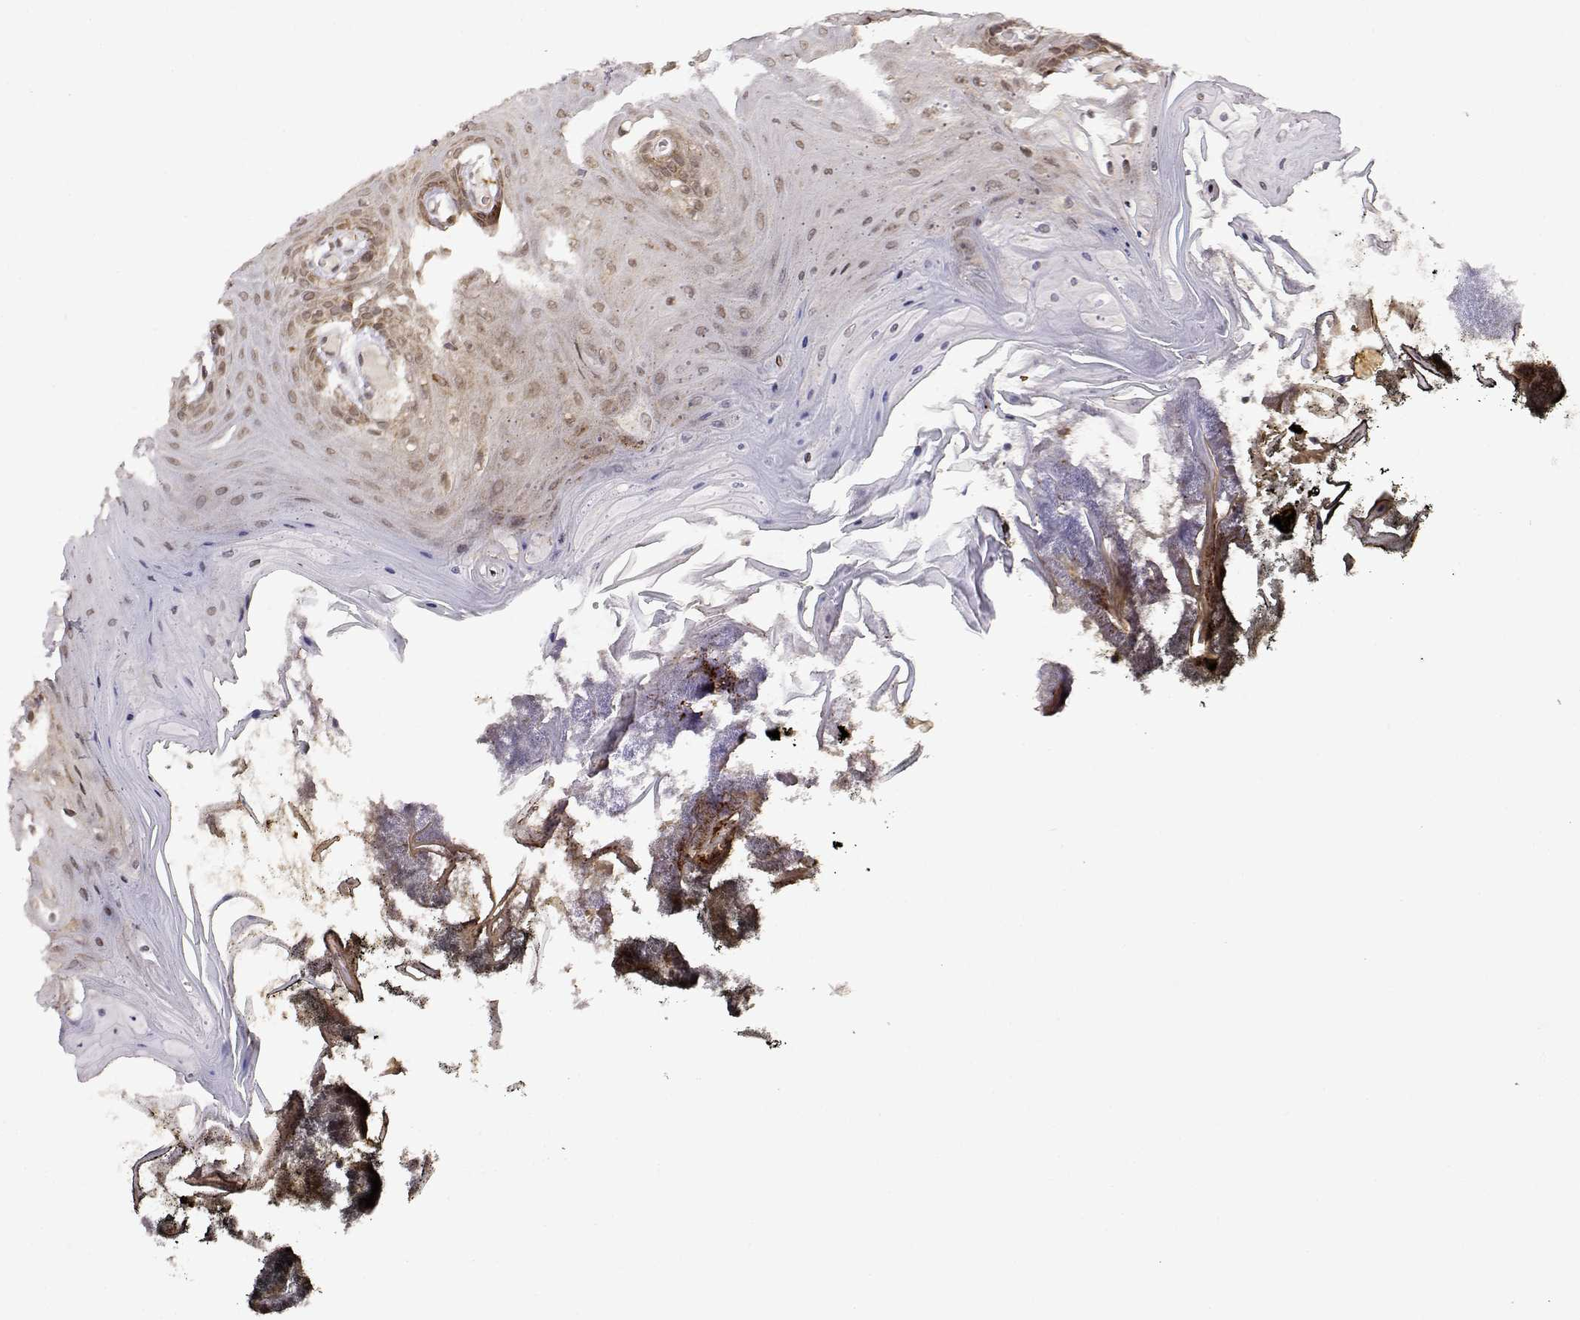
{"staining": {"intensity": "weak", "quantity": ">75%", "location": "nuclear"}, "tissue": "oral mucosa", "cell_type": "Squamous epithelial cells", "image_type": "normal", "snomed": [{"axis": "morphology", "description": "Normal tissue, NOS"}, {"axis": "topography", "description": "Oral tissue"}], "caption": "Squamous epithelial cells show weak nuclear positivity in approximately >75% of cells in normal oral mucosa.", "gene": "RNF13", "patient": {"sex": "male", "age": 9}}